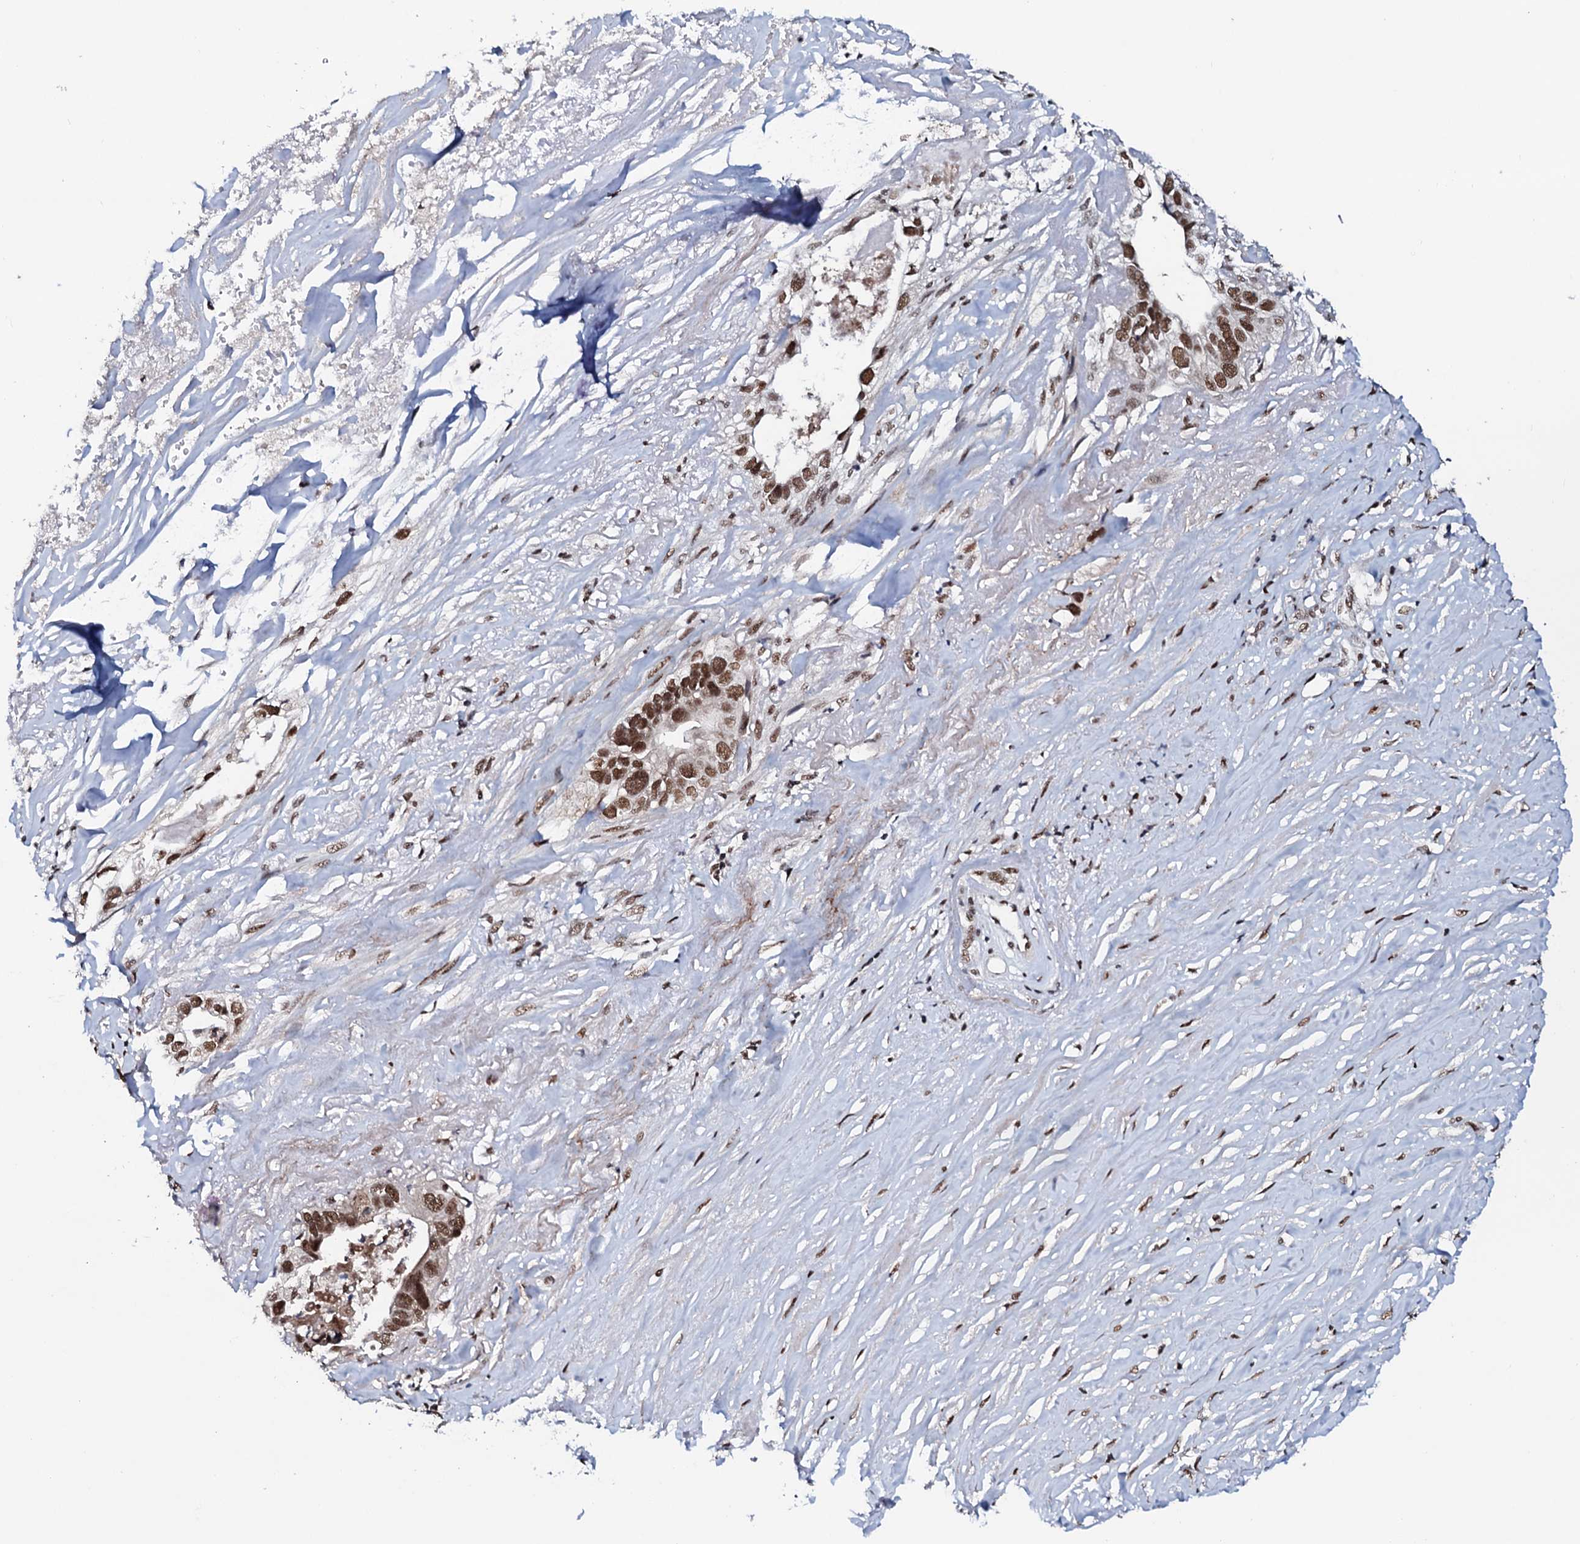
{"staining": {"intensity": "moderate", "quantity": ">75%", "location": "nuclear"}, "tissue": "liver cancer", "cell_type": "Tumor cells", "image_type": "cancer", "snomed": [{"axis": "morphology", "description": "Cholangiocarcinoma"}, {"axis": "topography", "description": "Liver"}], "caption": "Approximately >75% of tumor cells in human liver cancer exhibit moderate nuclear protein staining as visualized by brown immunohistochemical staining.", "gene": "PRPF18", "patient": {"sex": "female", "age": 79}}